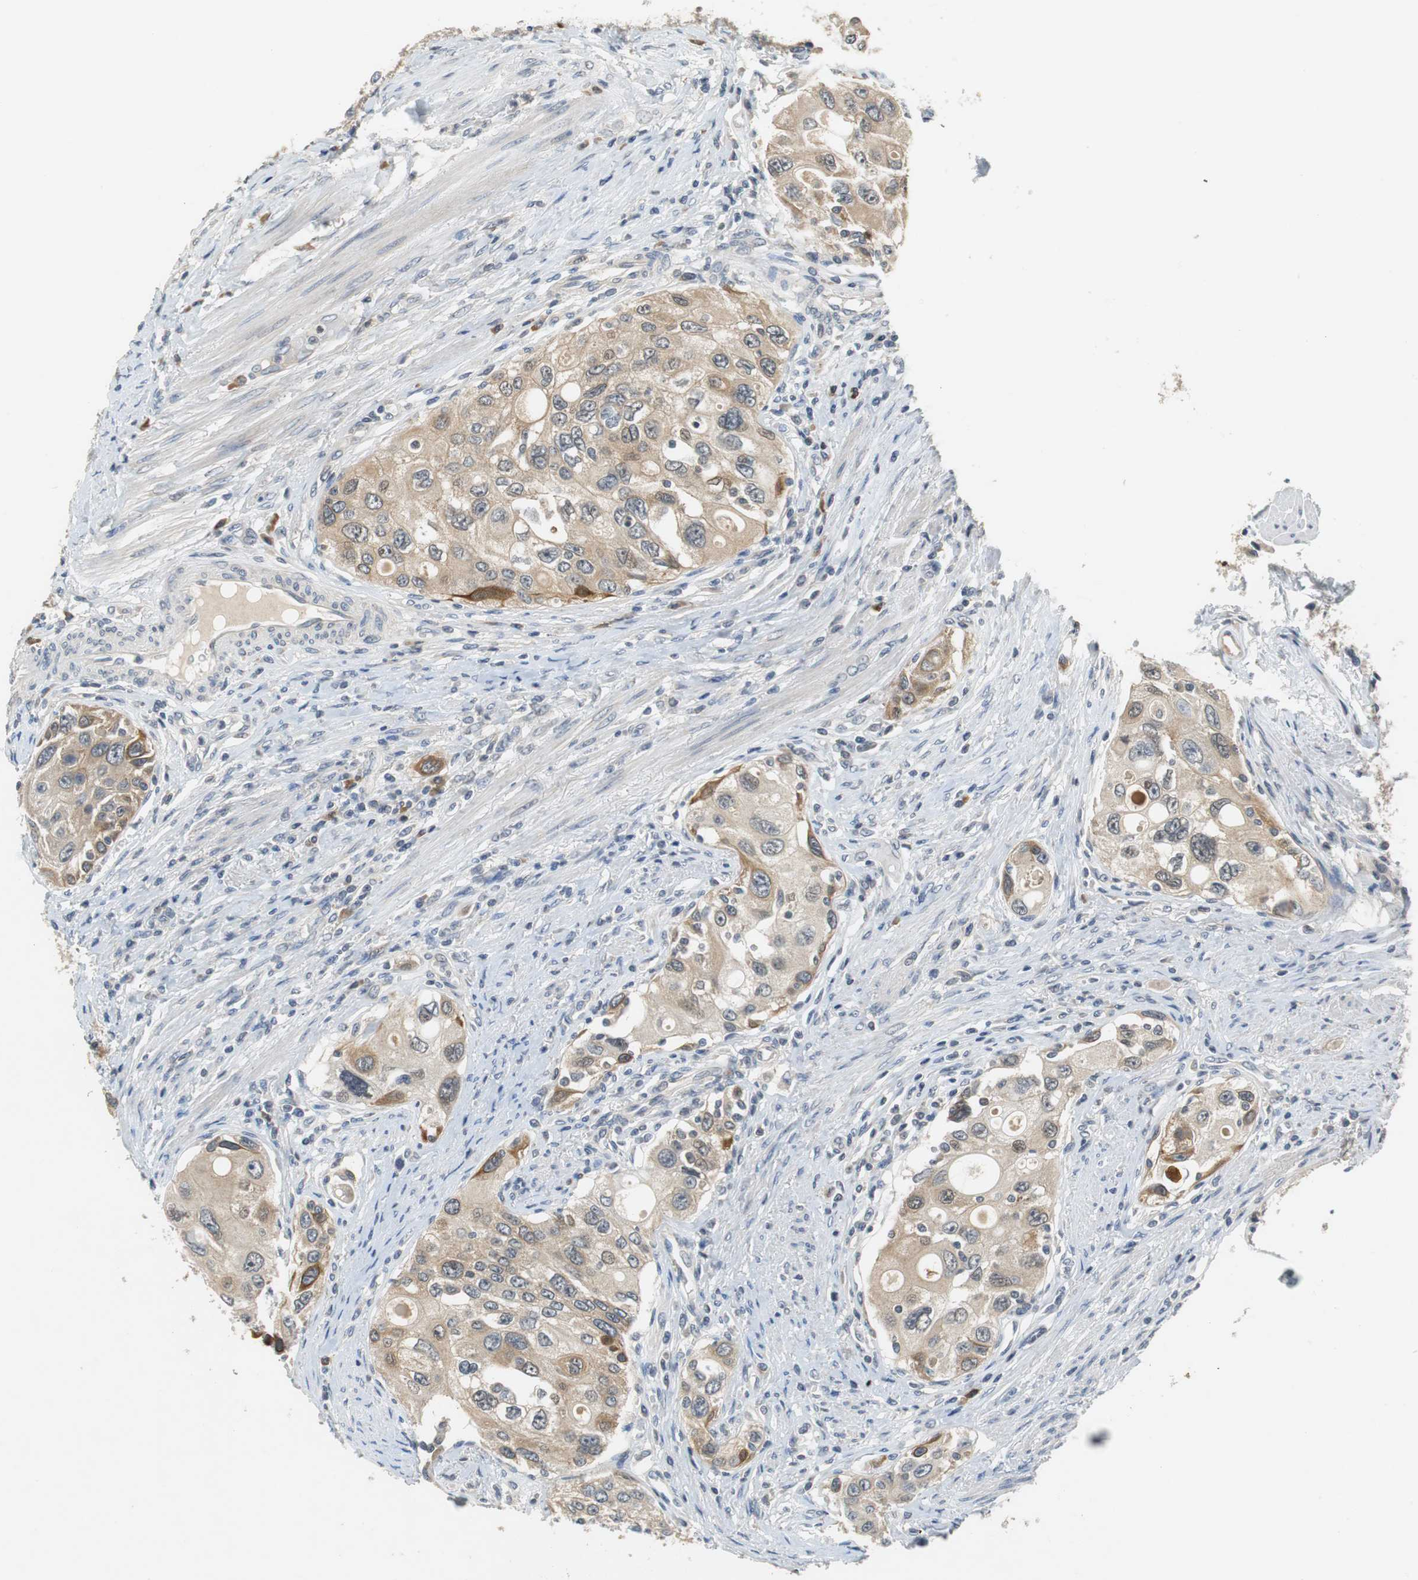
{"staining": {"intensity": "moderate", "quantity": "25%-75%", "location": "cytoplasmic/membranous"}, "tissue": "urothelial cancer", "cell_type": "Tumor cells", "image_type": "cancer", "snomed": [{"axis": "morphology", "description": "Urothelial carcinoma, High grade"}, {"axis": "topography", "description": "Urinary bladder"}], "caption": "A brown stain labels moderate cytoplasmic/membranous staining of a protein in human high-grade urothelial carcinoma tumor cells. The protein of interest is shown in brown color, while the nuclei are stained blue.", "gene": "GLCCI1", "patient": {"sex": "female", "age": 56}}